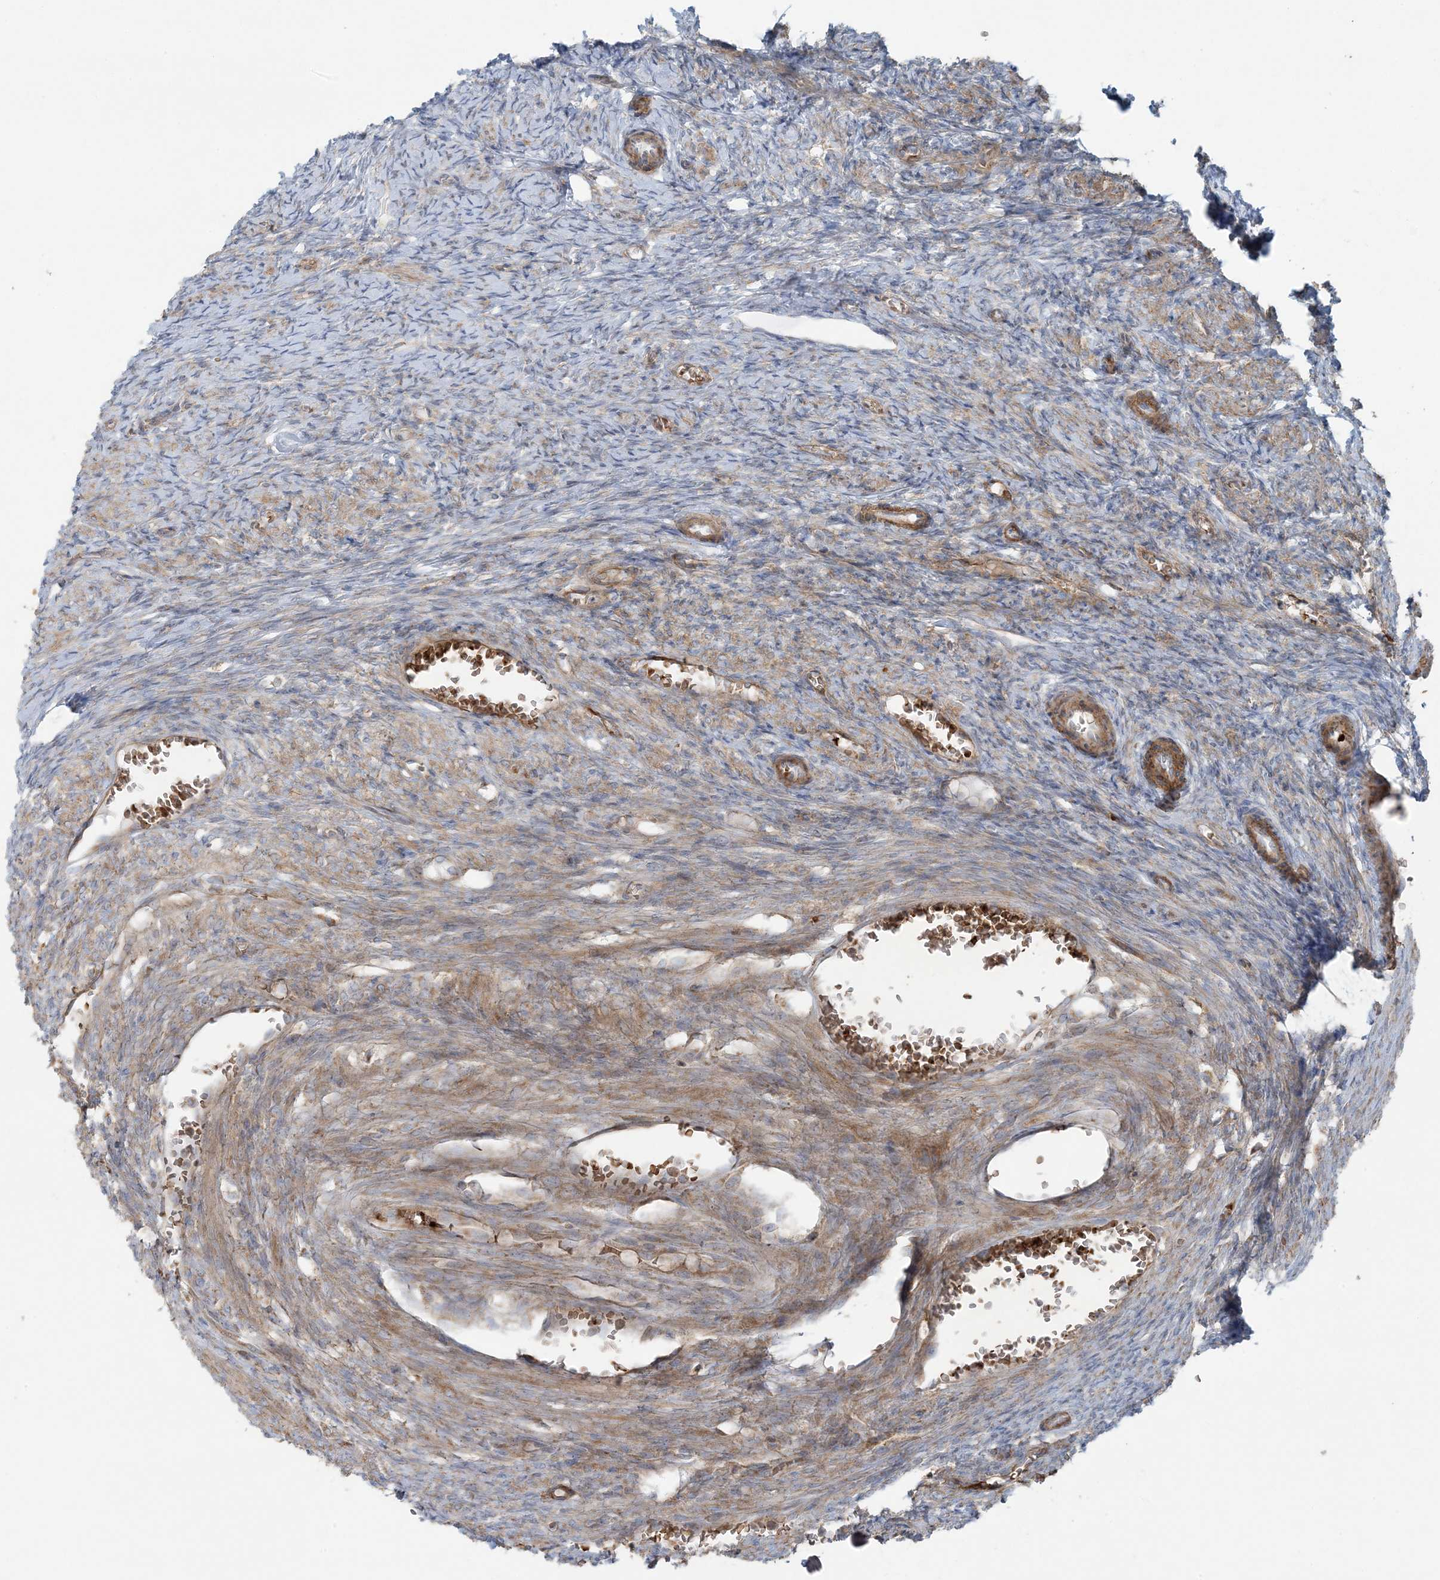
{"staining": {"intensity": "weak", "quantity": "<25%", "location": "cytoplasmic/membranous"}, "tissue": "ovary", "cell_type": "Ovarian stroma cells", "image_type": "normal", "snomed": [{"axis": "morphology", "description": "Normal tissue, NOS"}, {"axis": "topography", "description": "Ovary"}], "caption": "Ovarian stroma cells are negative for brown protein staining in unremarkable ovary.", "gene": "PIK3R4", "patient": {"sex": "female", "age": 27}}